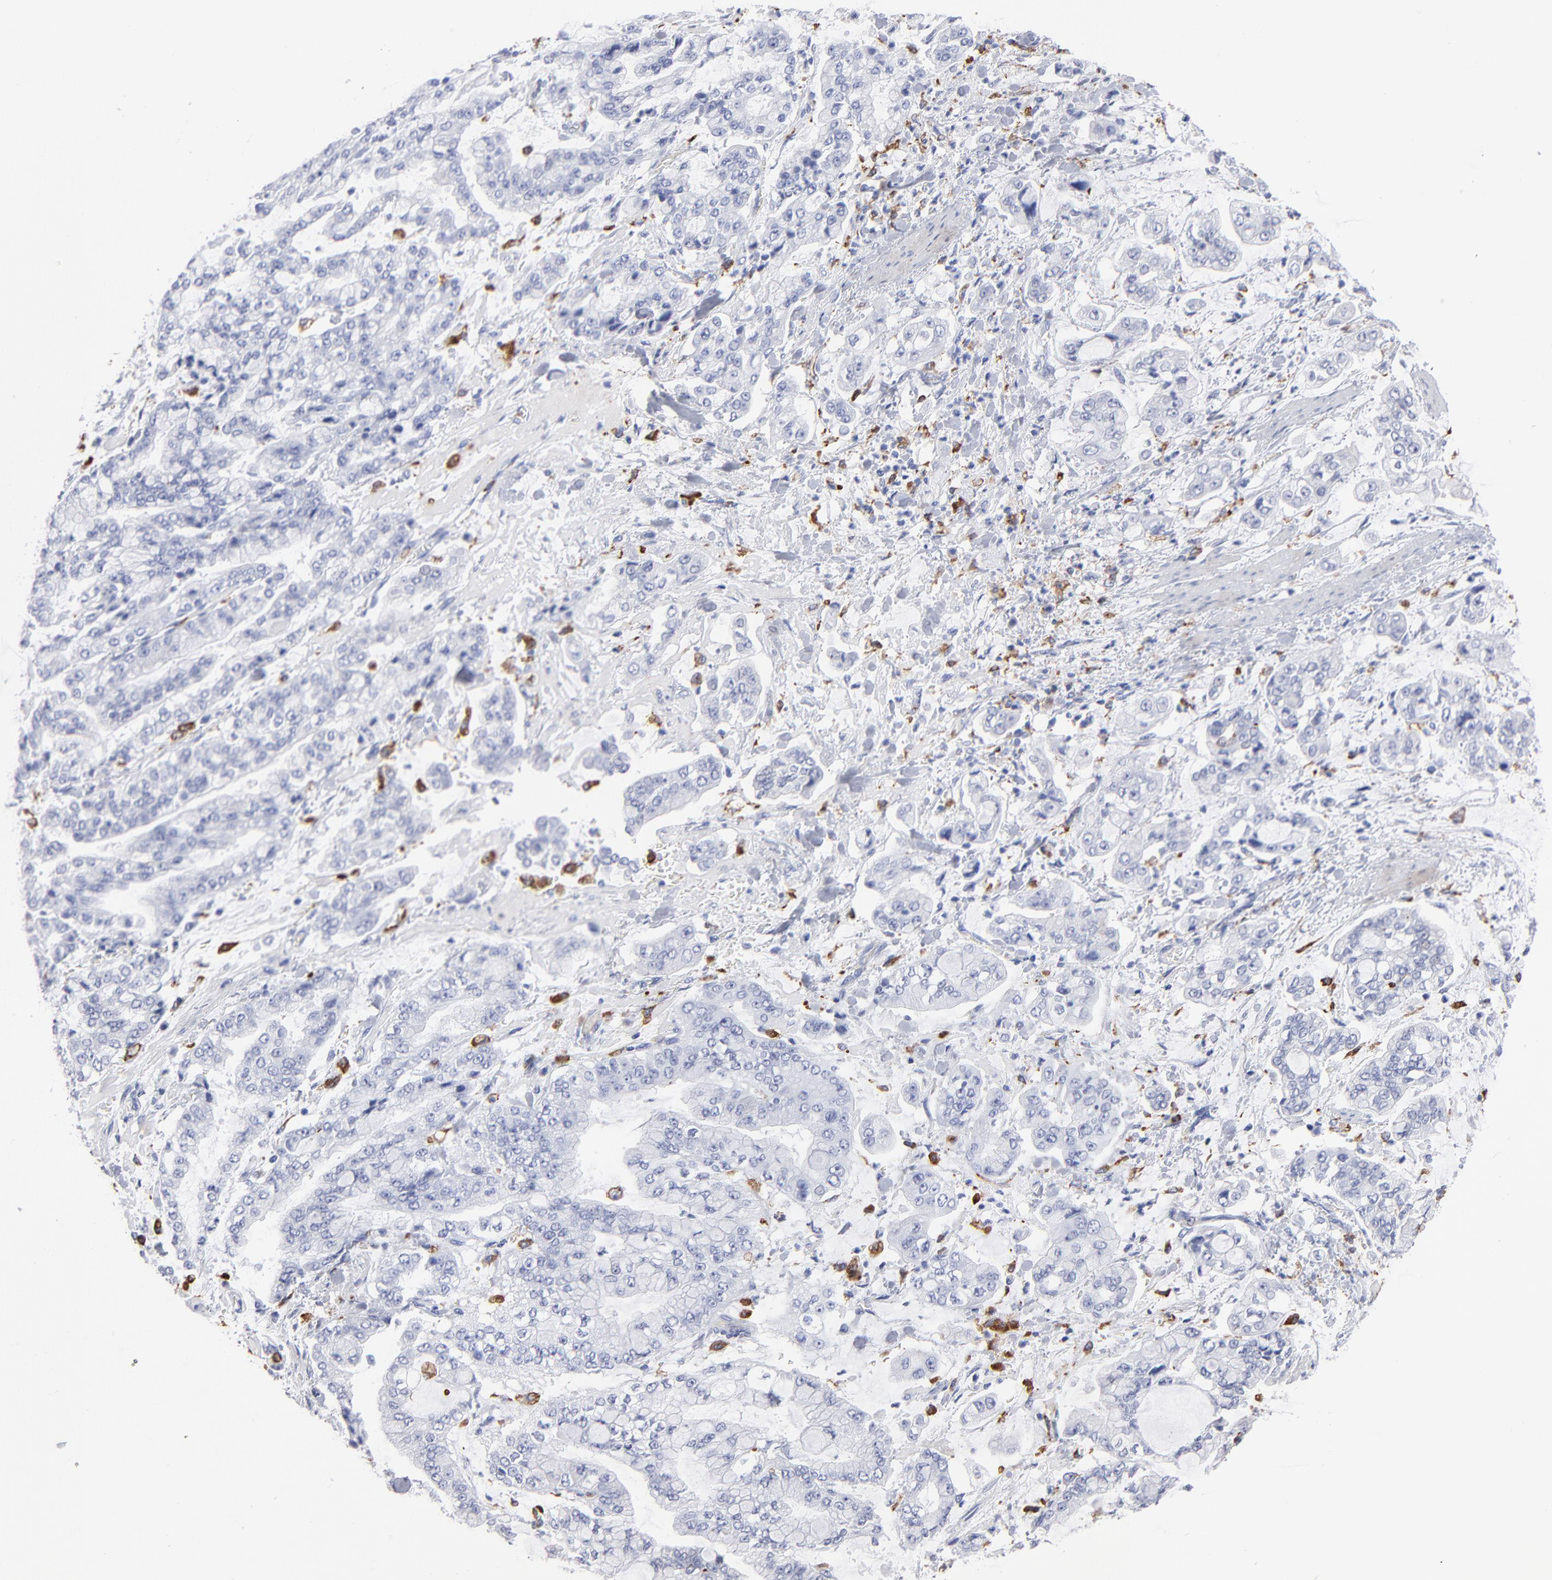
{"staining": {"intensity": "negative", "quantity": "none", "location": "none"}, "tissue": "stomach cancer", "cell_type": "Tumor cells", "image_type": "cancer", "snomed": [{"axis": "morphology", "description": "Normal tissue, NOS"}, {"axis": "morphology", "description": "Adenocarcinoma, NOS"}, {"axis": "topography", "description": "Stomach, upper"}, {"axis": "topography", "description": "Stomach"}], "caption": "High power microscopy photomicrograph of an IHC histopathology image of stomach cancer, revealing no significant staining in tumor cells.", "gene": "CD180", "patient": {"sex": "male", "age": 76}}